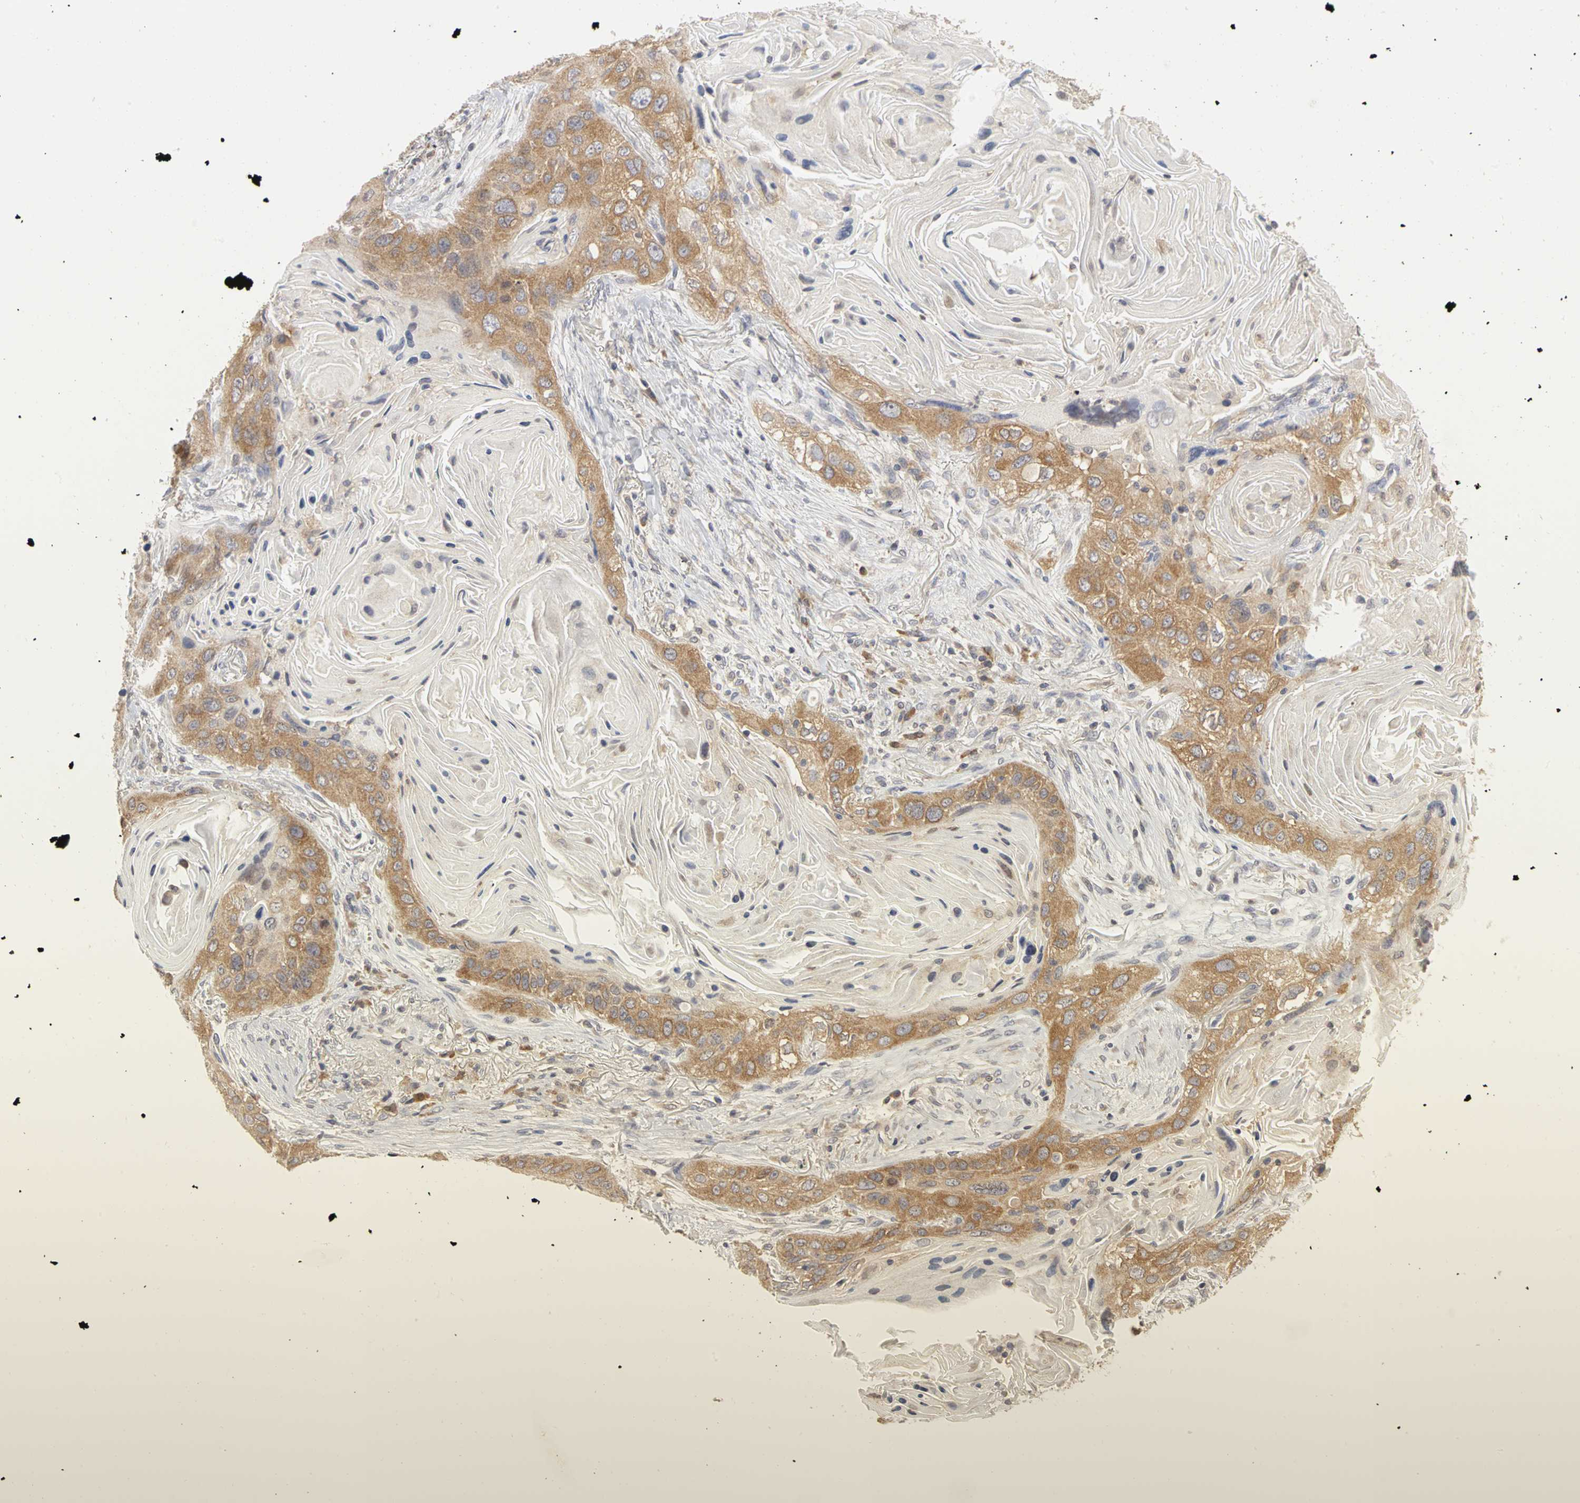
{"staining": {"intensity": "moderate", "quantity": ">75%", "location": "cytoplasmic/membranous"}, "tissue": "lung cancer", "cell_type": "Tumor cells", "image_type": "cancer", "snomed": [{"axis": "morphology", "description": "Squamous cell carcinoma, NOS"}, {"axis": "topography", "description": "Lung"}], "caption": "Moderate cytoplasmic/membranous positivity for a protein is identified in approximately >75% of tumor cells of lung cancer (squamous cell carcinoma) using immunohistochemistry.", "gene": "IRAK1", "patient": {"sex": "female", "age": 67}}